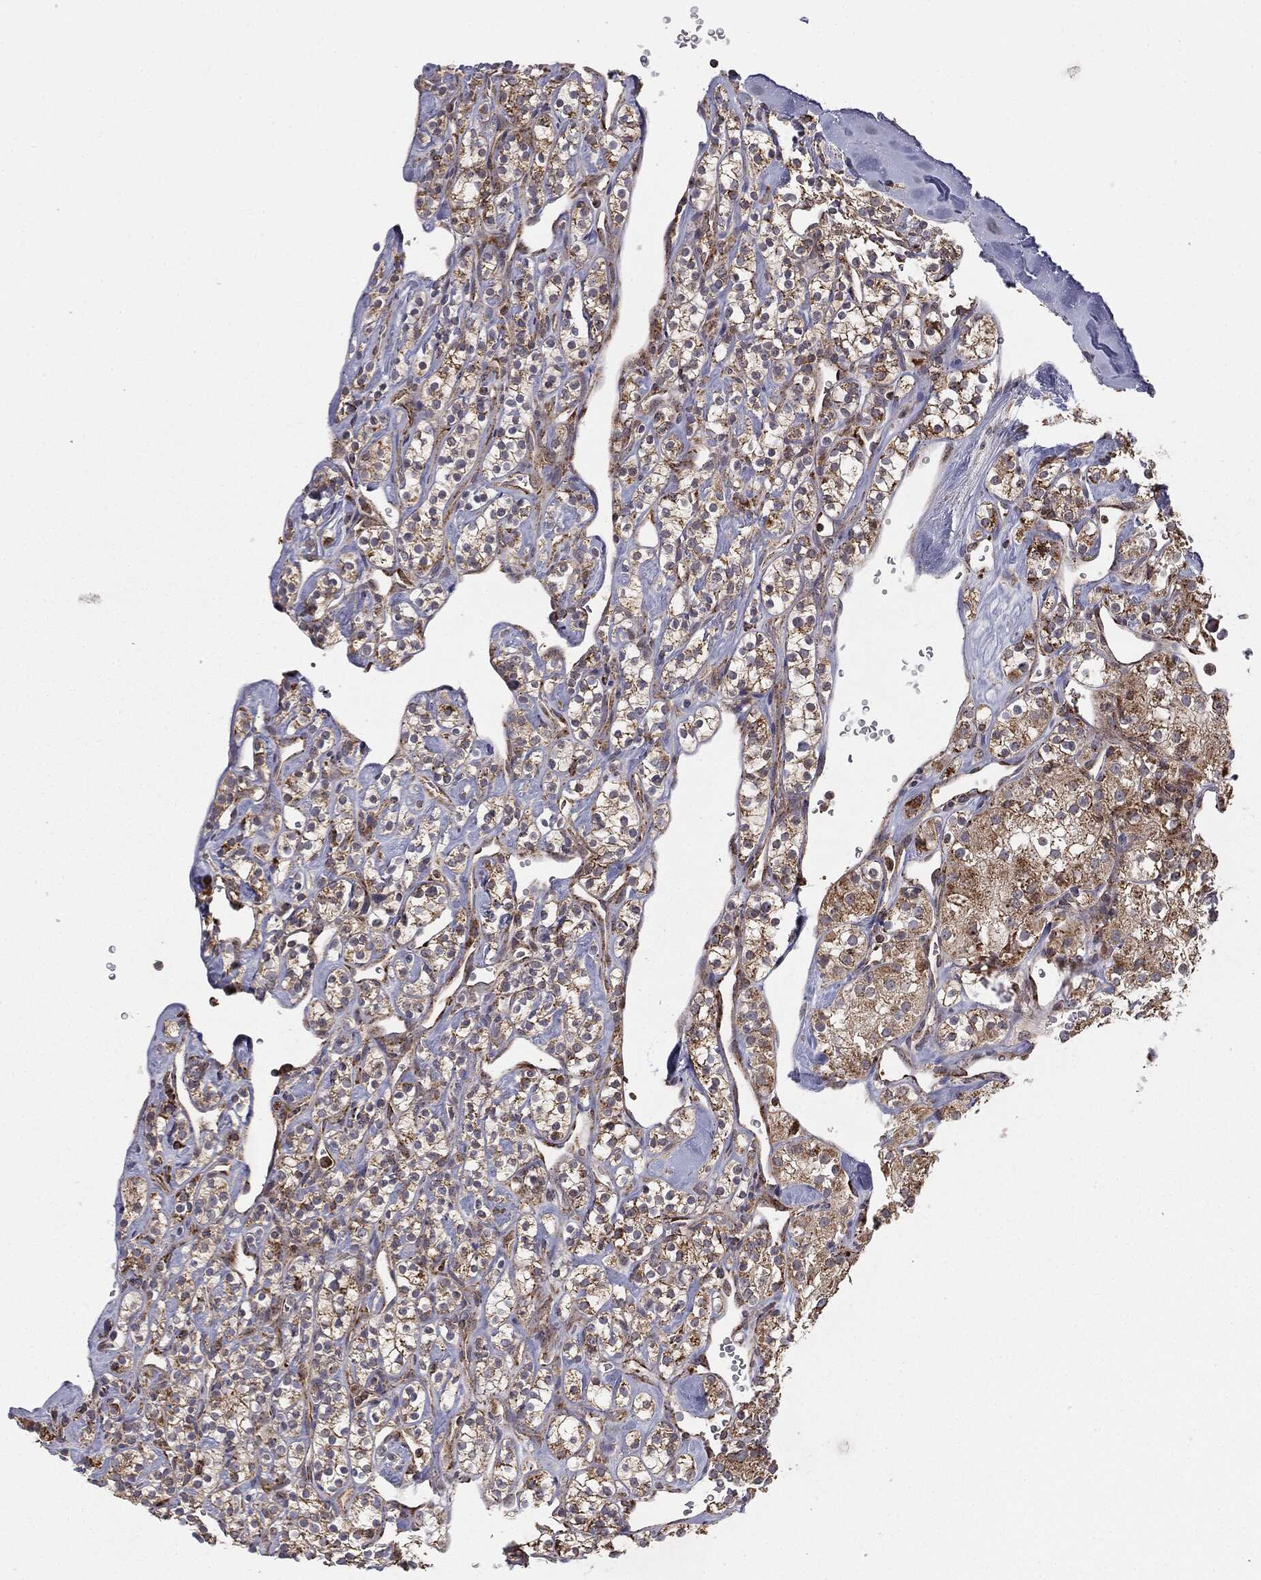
{"staining": {"intensity": "moderate", "quantity": ">75%", "location": "cytoplasmic/membranous"}, "tissue": "renal cancer", "cell_type": "Tumor cells", "image_type": "cancer", "snomed": [{"axis": "morphology", "description": "Adenocarcinoma, NOS"}, {"axis": "topography", "description": "Kidney"}], "caption": "The micrograph demonstrates immunohistochemical staining of renal cancer (adenocarcinoma). There is moderate cytoplasmic/membranous positivity is seen in approximately >75% of tumor cells.", "gene": "MTOR", "patient": {"sex": "male", "age": 77}}